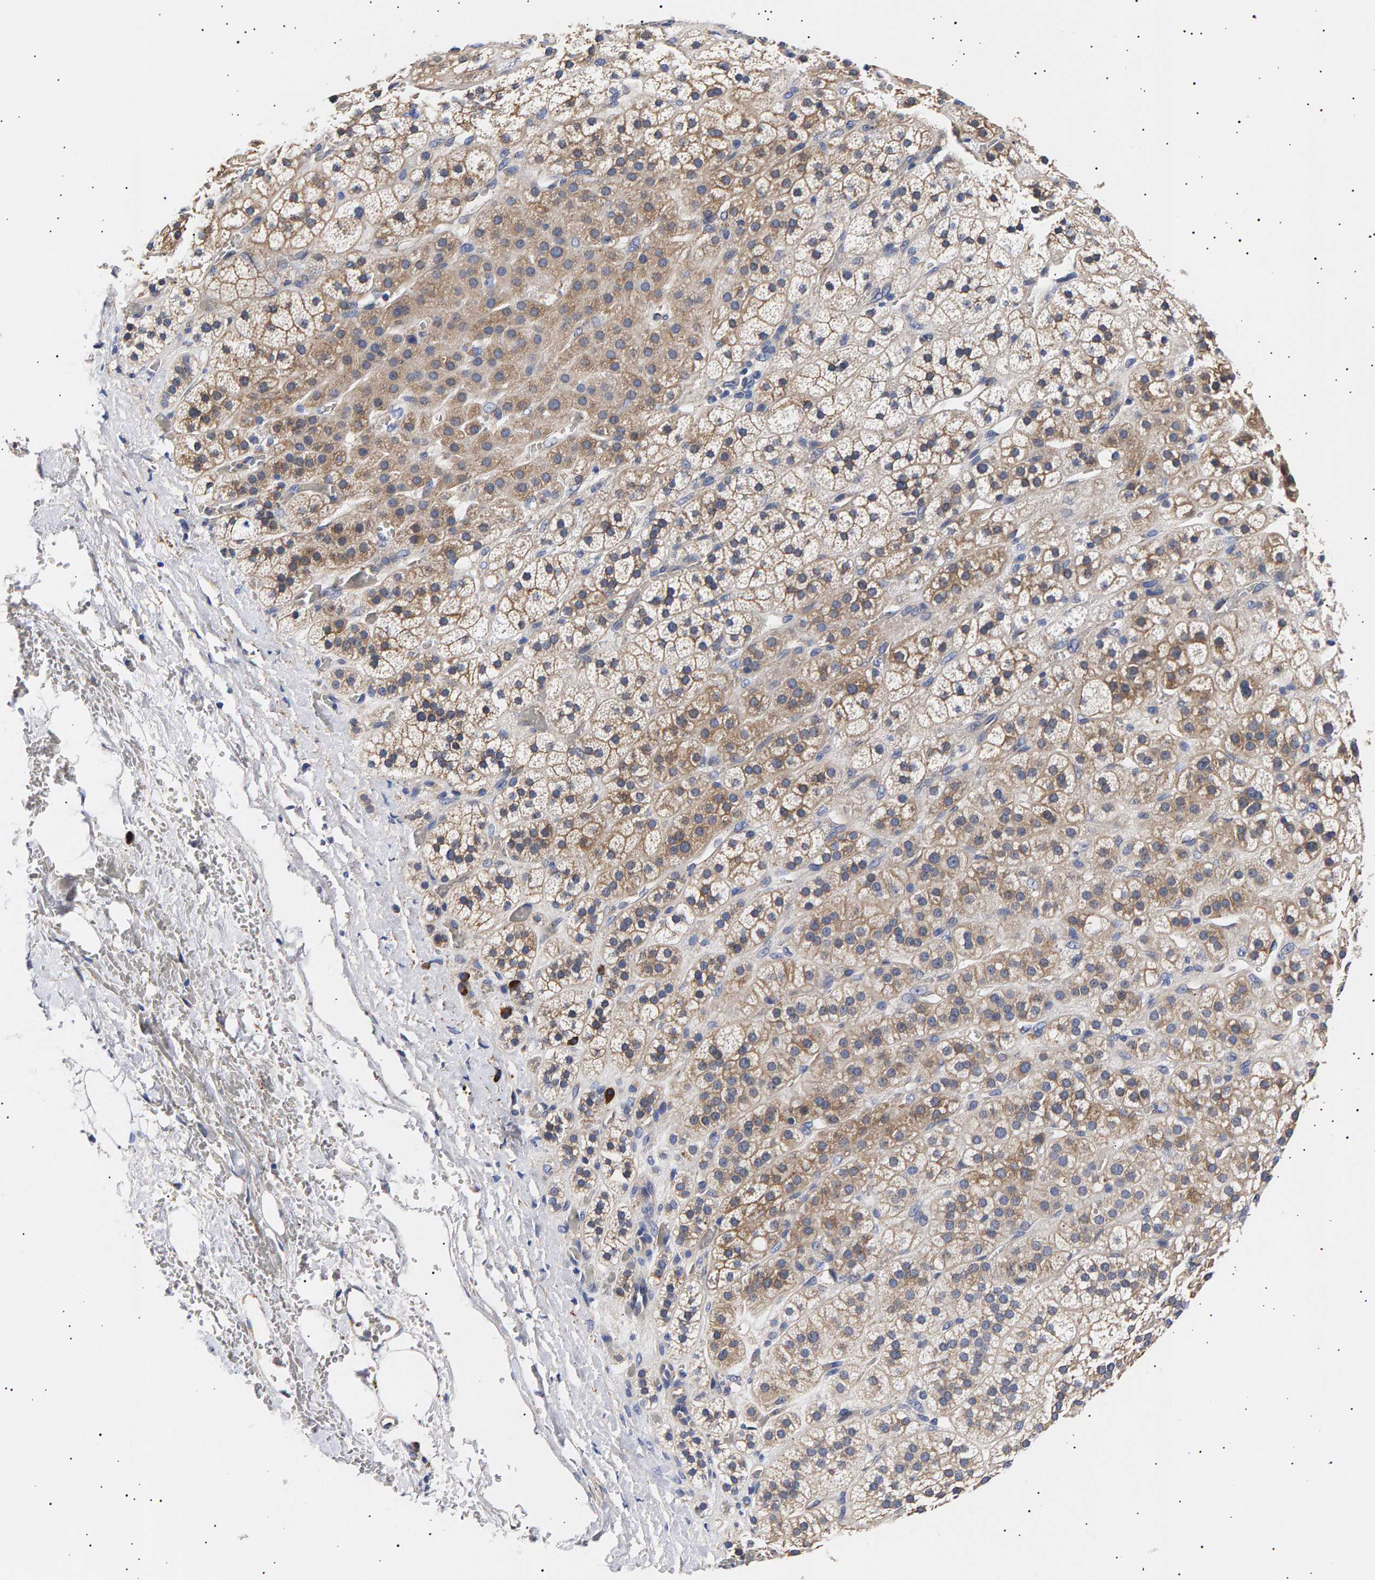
{"staining": {"intensity": "moderate", "quantity": ">75%", "location": "cytoplasmic/membranous"}, "tissue": "adrenal gland", "cell_type": "Glandular cells", "image_type": "normal", "snomed": [{"axis": "morphology", "description": "Normal tissue, NOS"}, {"axis": "topography", "description": "Adrenal gland"}], "caption": "A high-resolution micrograph shows immunohistochemistry staining of normal adrenal gland, which shows moderate cytoplasmic/membranous positivity in about >75% of glandular cells.", "gene": "ANKRD40", "patient": {"sex": "male", "age": 56}}